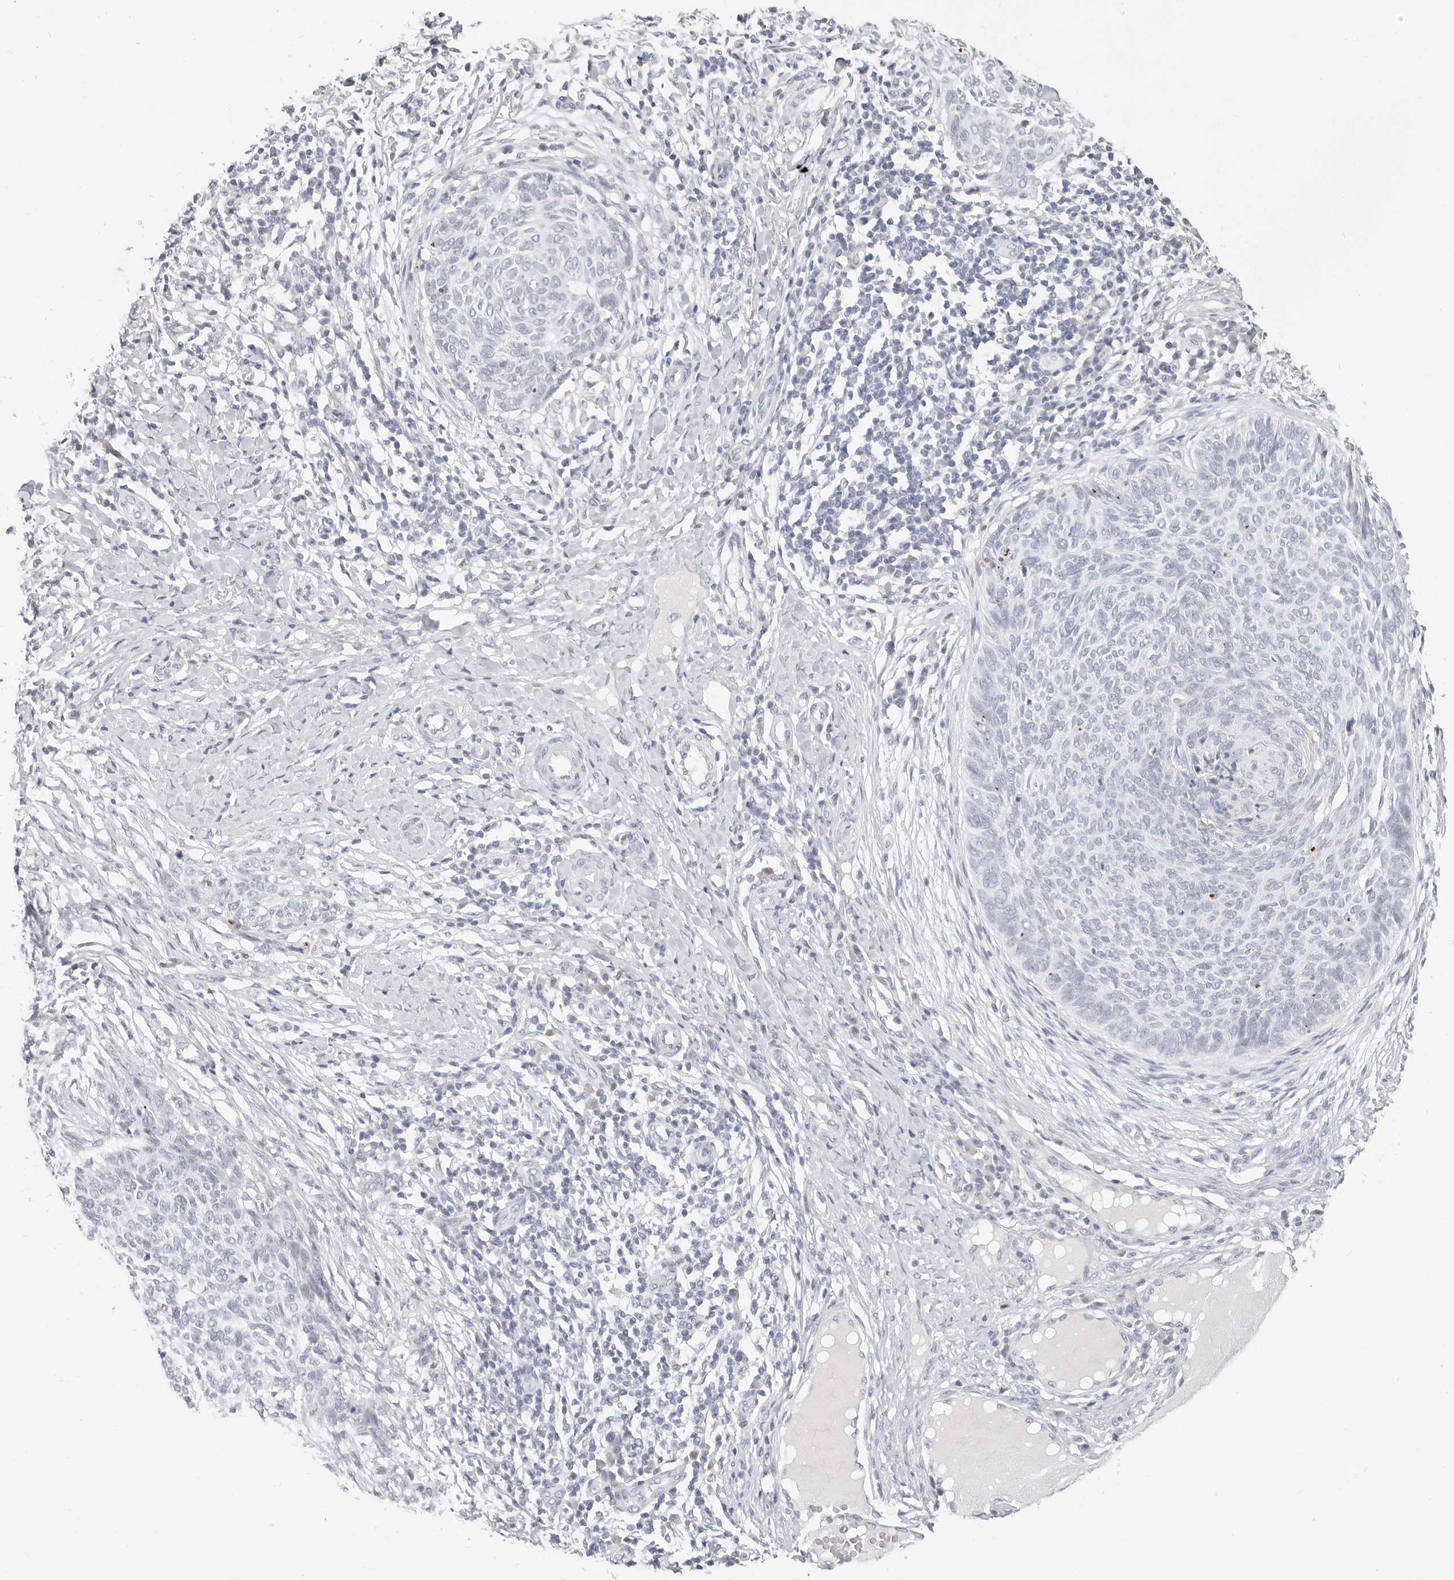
{"staining": {"intensity": "negative", "quantity": "none", "location": "none"}, "tissue": "skin cancer", "cell_type": "Tumor cells", "image_type": "cancer", "snomed": [{"axis": "morphology", "description": "Normal tissue, NOS"}, {"axis": "morphology", "description": "Basal cell carcinoma"}, {"axis": "topography", "description": "Skin"}], "caption": "Micrograph shows no protein staining in tumor cells of skin cancer tissue.", "gene": "ASCL1", "patient": {"sex": "male", "age": 50}}